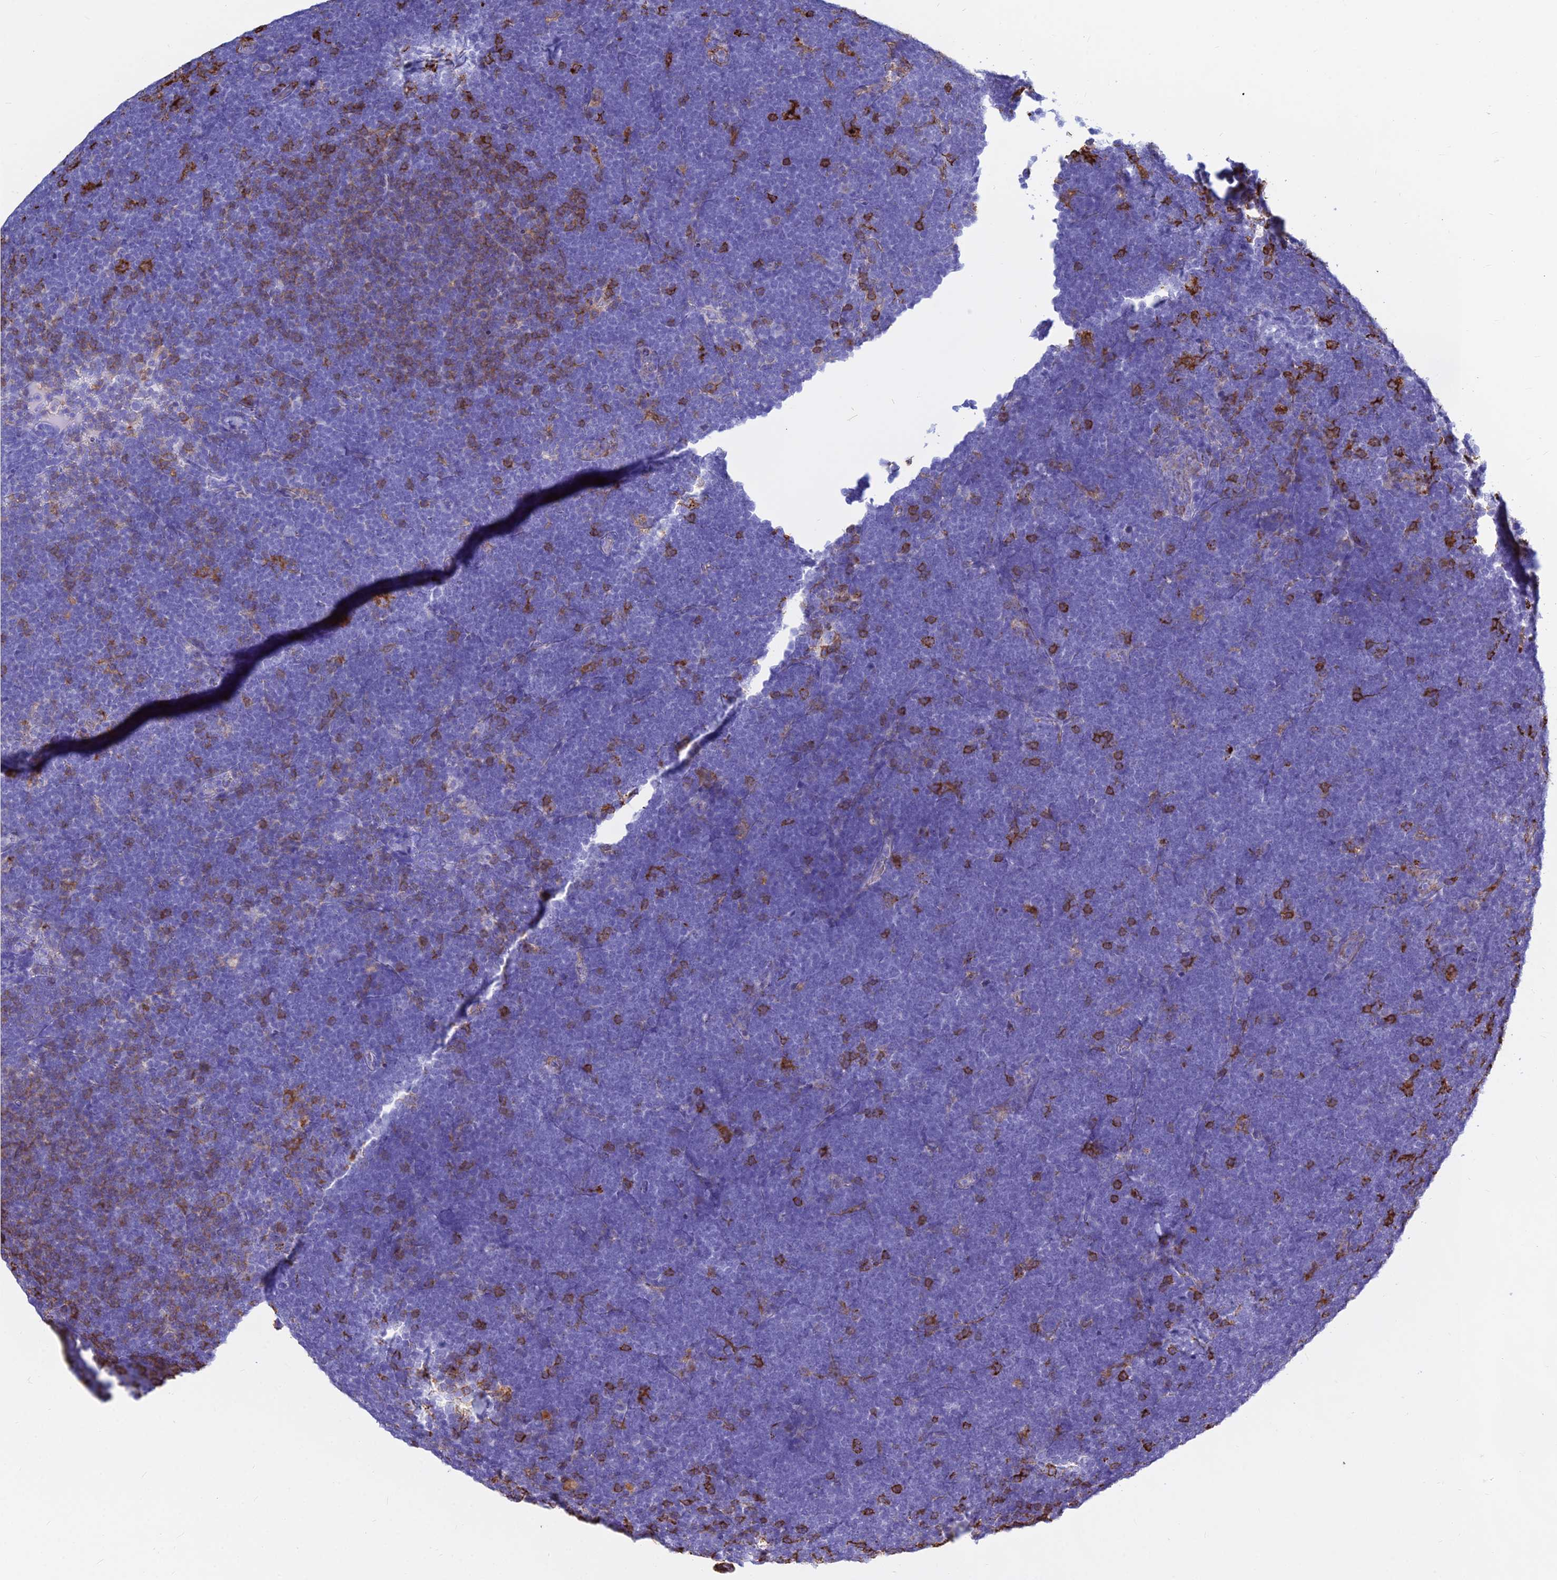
{"staining": {"intensity": "strong", "quantity": "<25%", "location": "cytoplasmic/membranous"}, "tissue": "lymphoma", "cell_type": "Tumor cells", "image_type": "cancer", "snomed": [{"axis": "morphology", "description": "Malignant lymphoma, non-Hodgkin's type, High grade"}, {"axis": "topography", "description": "Lymph node"}], "caption": "Malignant lymphoma, non-Hodgkin's type (high-grade) stained with a protein marker demonstrates strong staining in tumor cells.", "gene": "HLA-DRB1", "patient": {"sex": "male", "age": 13}}